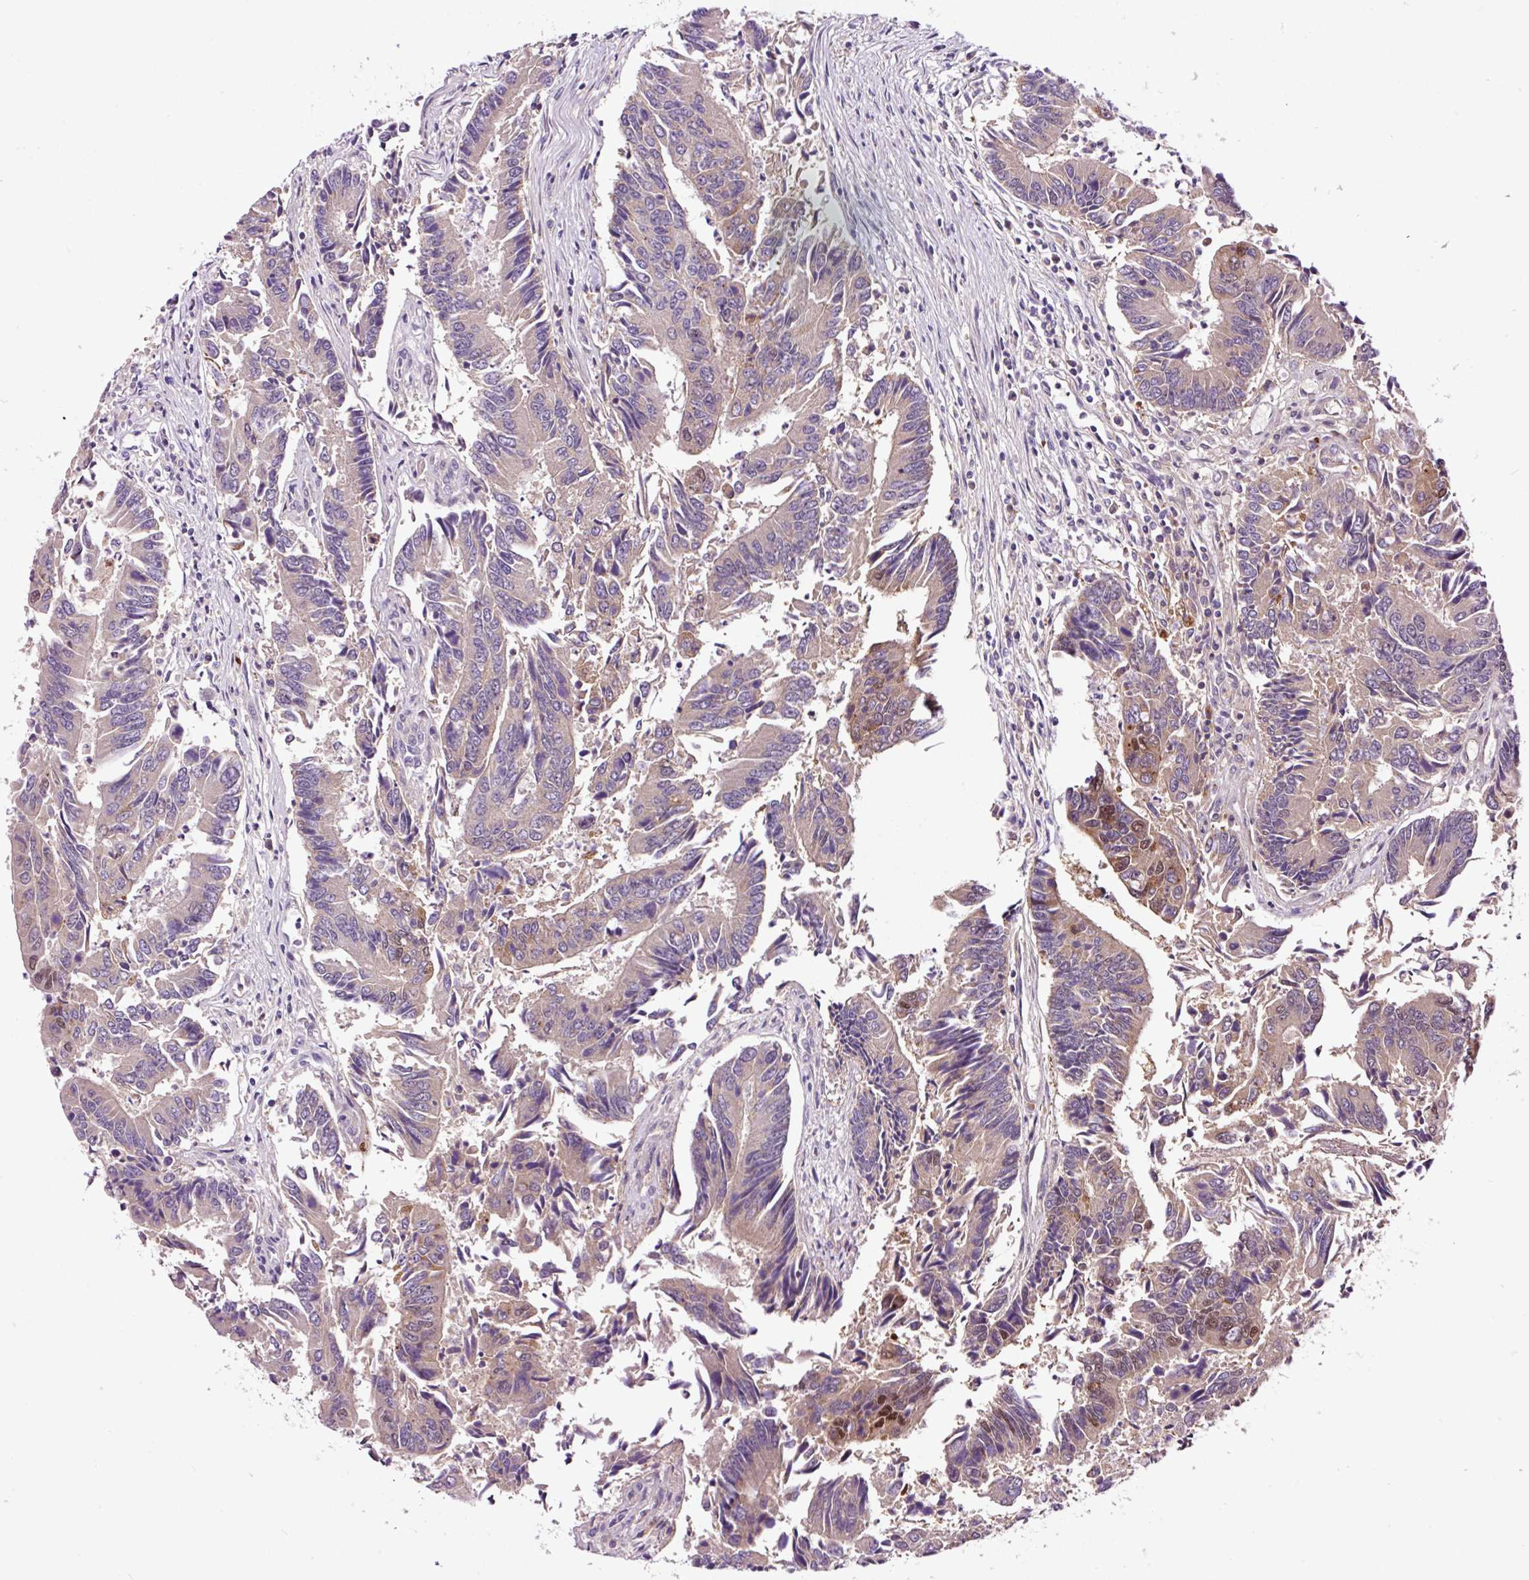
{"staining": {"intensity": "weak", "quantity": "<25%", "location": "cytoplasmic/membranous,nuclear"}, "tissue": "colorectal cancer", "cell_type": "Tumor cells", "image_type": "cancer", "snomed": [{"axis": "morphology", "description": "Adenocarcinoma, NOS"}, {"axis": "topography", "description": "Colon"}], "caption": "This is an immunohistochemistry image of human colorectal cancer. There is no staining in tumor cells.", "gene": "TAFA3", "patient": {"sex": "female", "age": 67}}